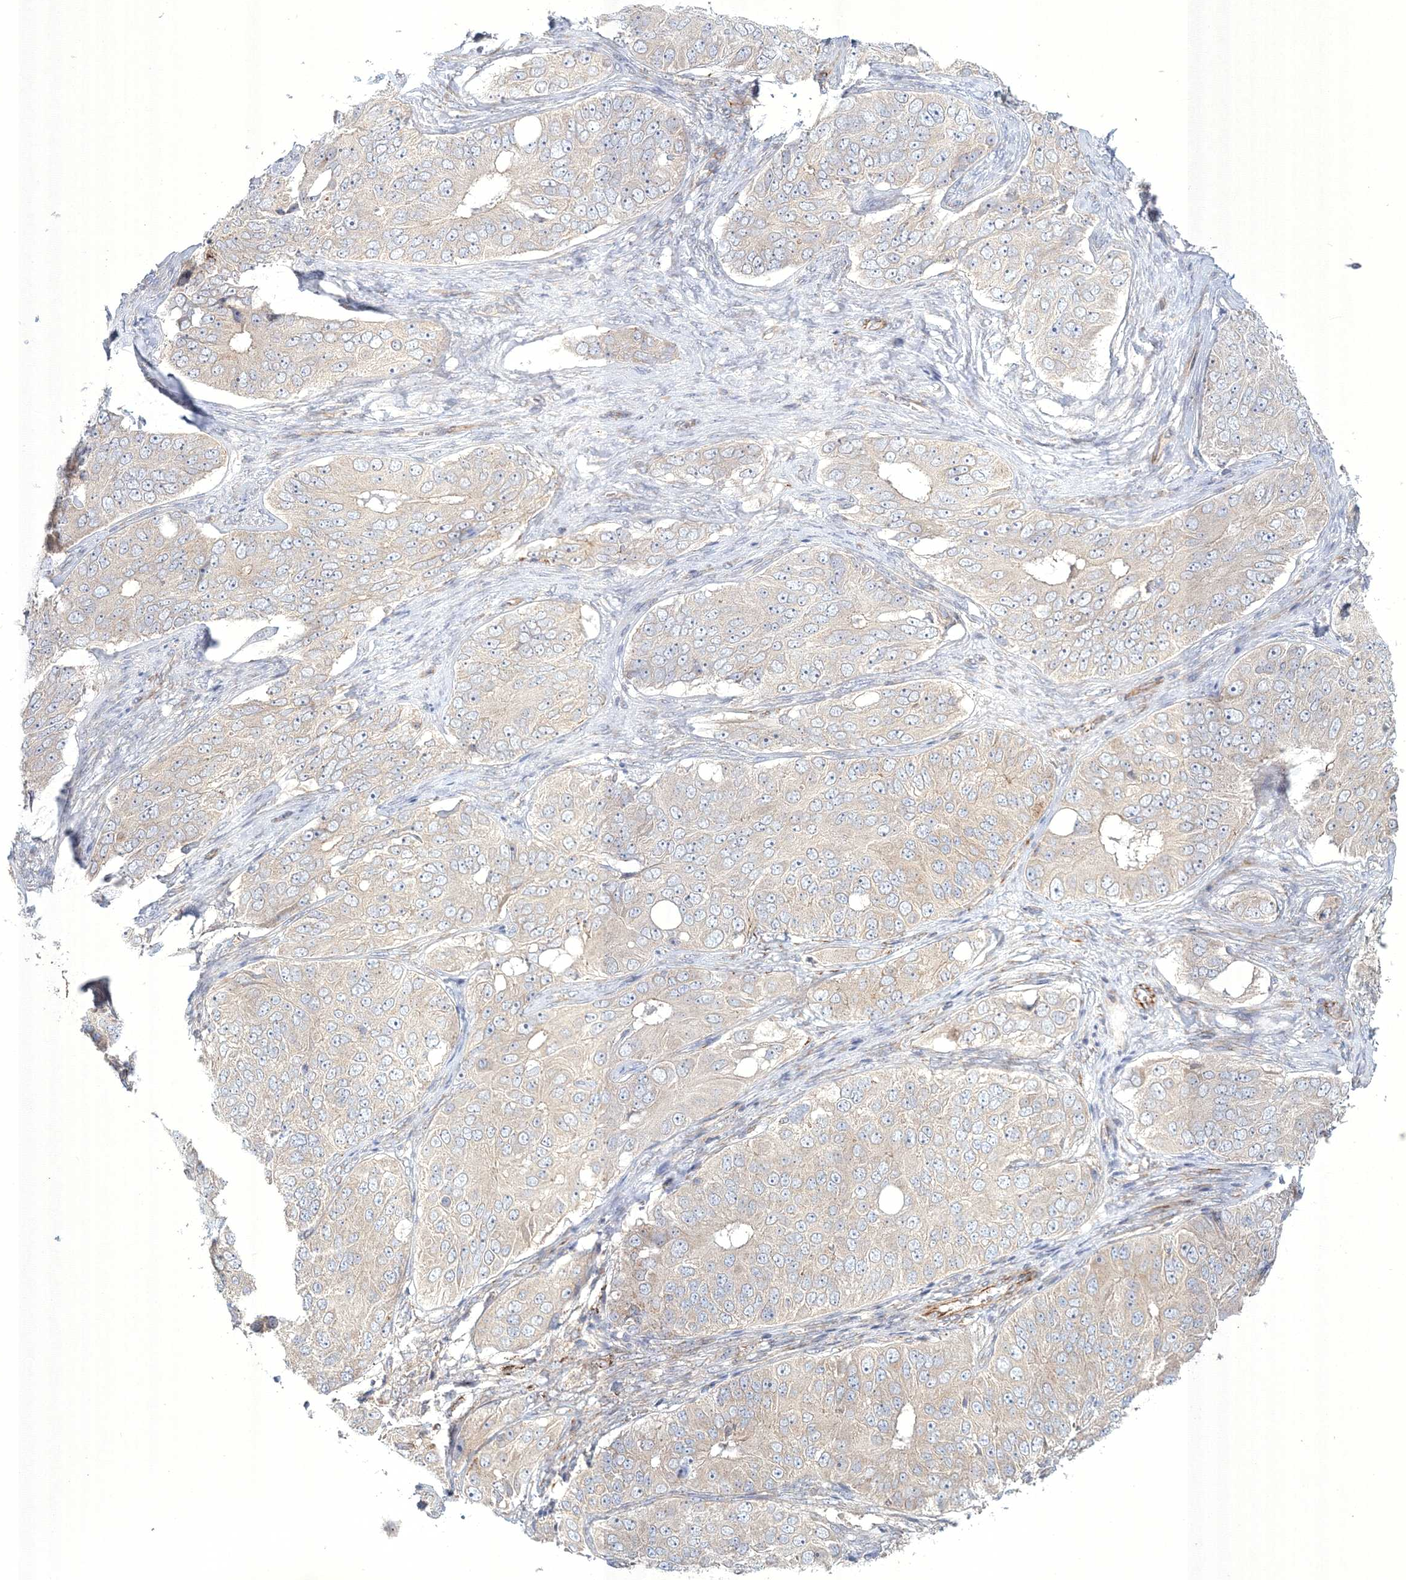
{"staining": {"intensity": "negative", "quantity": "none", "location": "none"}, "tissue": "ovarian cancer", "cell_type": "Tumor cells", "image_type": "cancer", "snomed": [{"axis": "morphology", "description": "Carcinoma, endometroid"}, {"axis": "topography", "description": "Ovary"}], "caption": "Immunohistochemistry (IHC) photomicrograph of neoplastic tissue: human ovarian cancer stained with DAB reveals no significant protein expression in tumor cells.", "gene": "WDR49", "patient": {"sex": "female", "age": 51}}